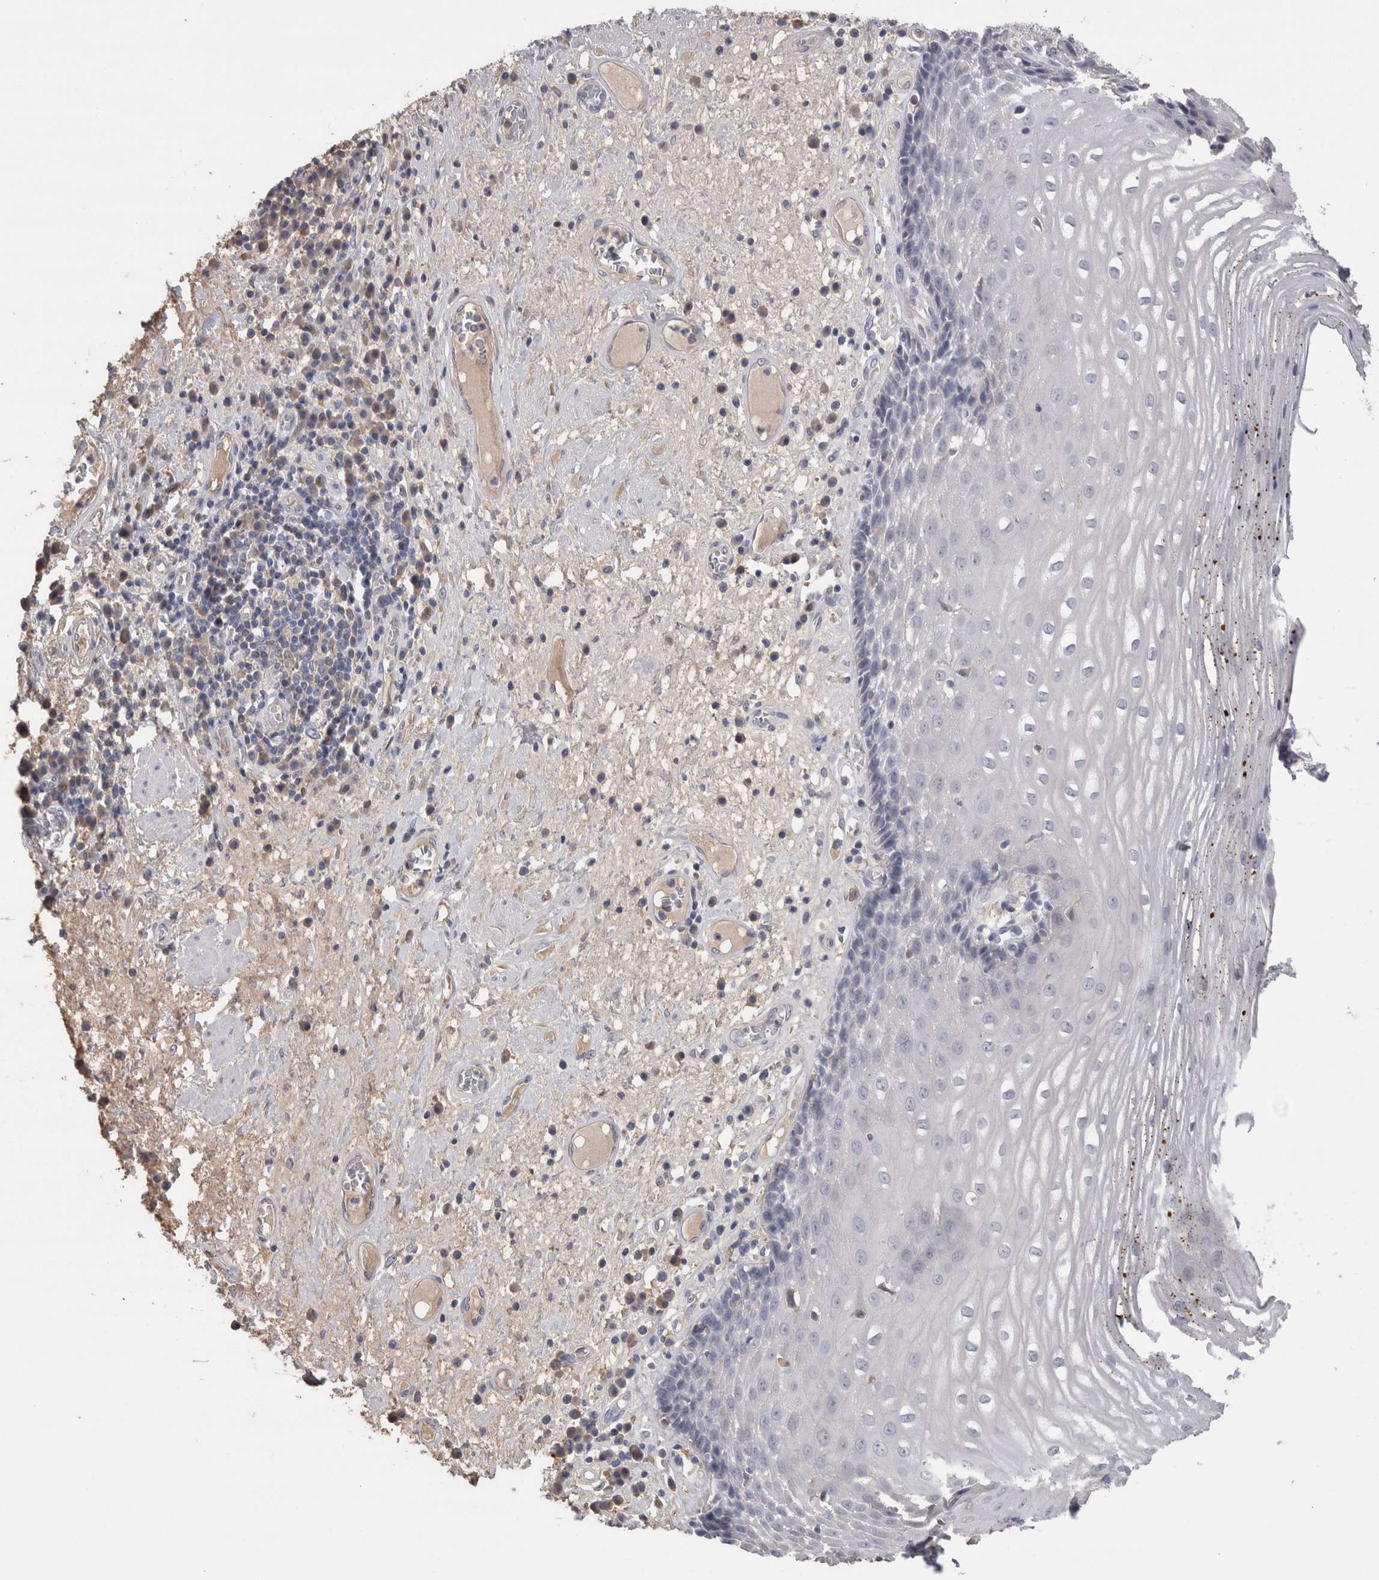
{"staining": {"intensity": "negative", "quantity": "none", "location": "none"}, "tissue": "esophagus", "cell_type": "Squamous epithelial cells", "image_type": "normal", "snomed": [{"axis": "morphology", "description": "Normal tissue, NOS"}, {"axis": "morphology", "description": "Adenocarcinoma, NOS"}, {"axis": "topography", "description": "Esophagus"}], "caption": "Squamous epithelial cells show no significant staining in unremarkable esophagus. (Stains: DAB immunohistochemistry with hematoxylin counter stain, Microscopy: brightfield microscopy at high magnification).", "gene": "REG1A", "patient": {"sex": "male", "age": 62}}